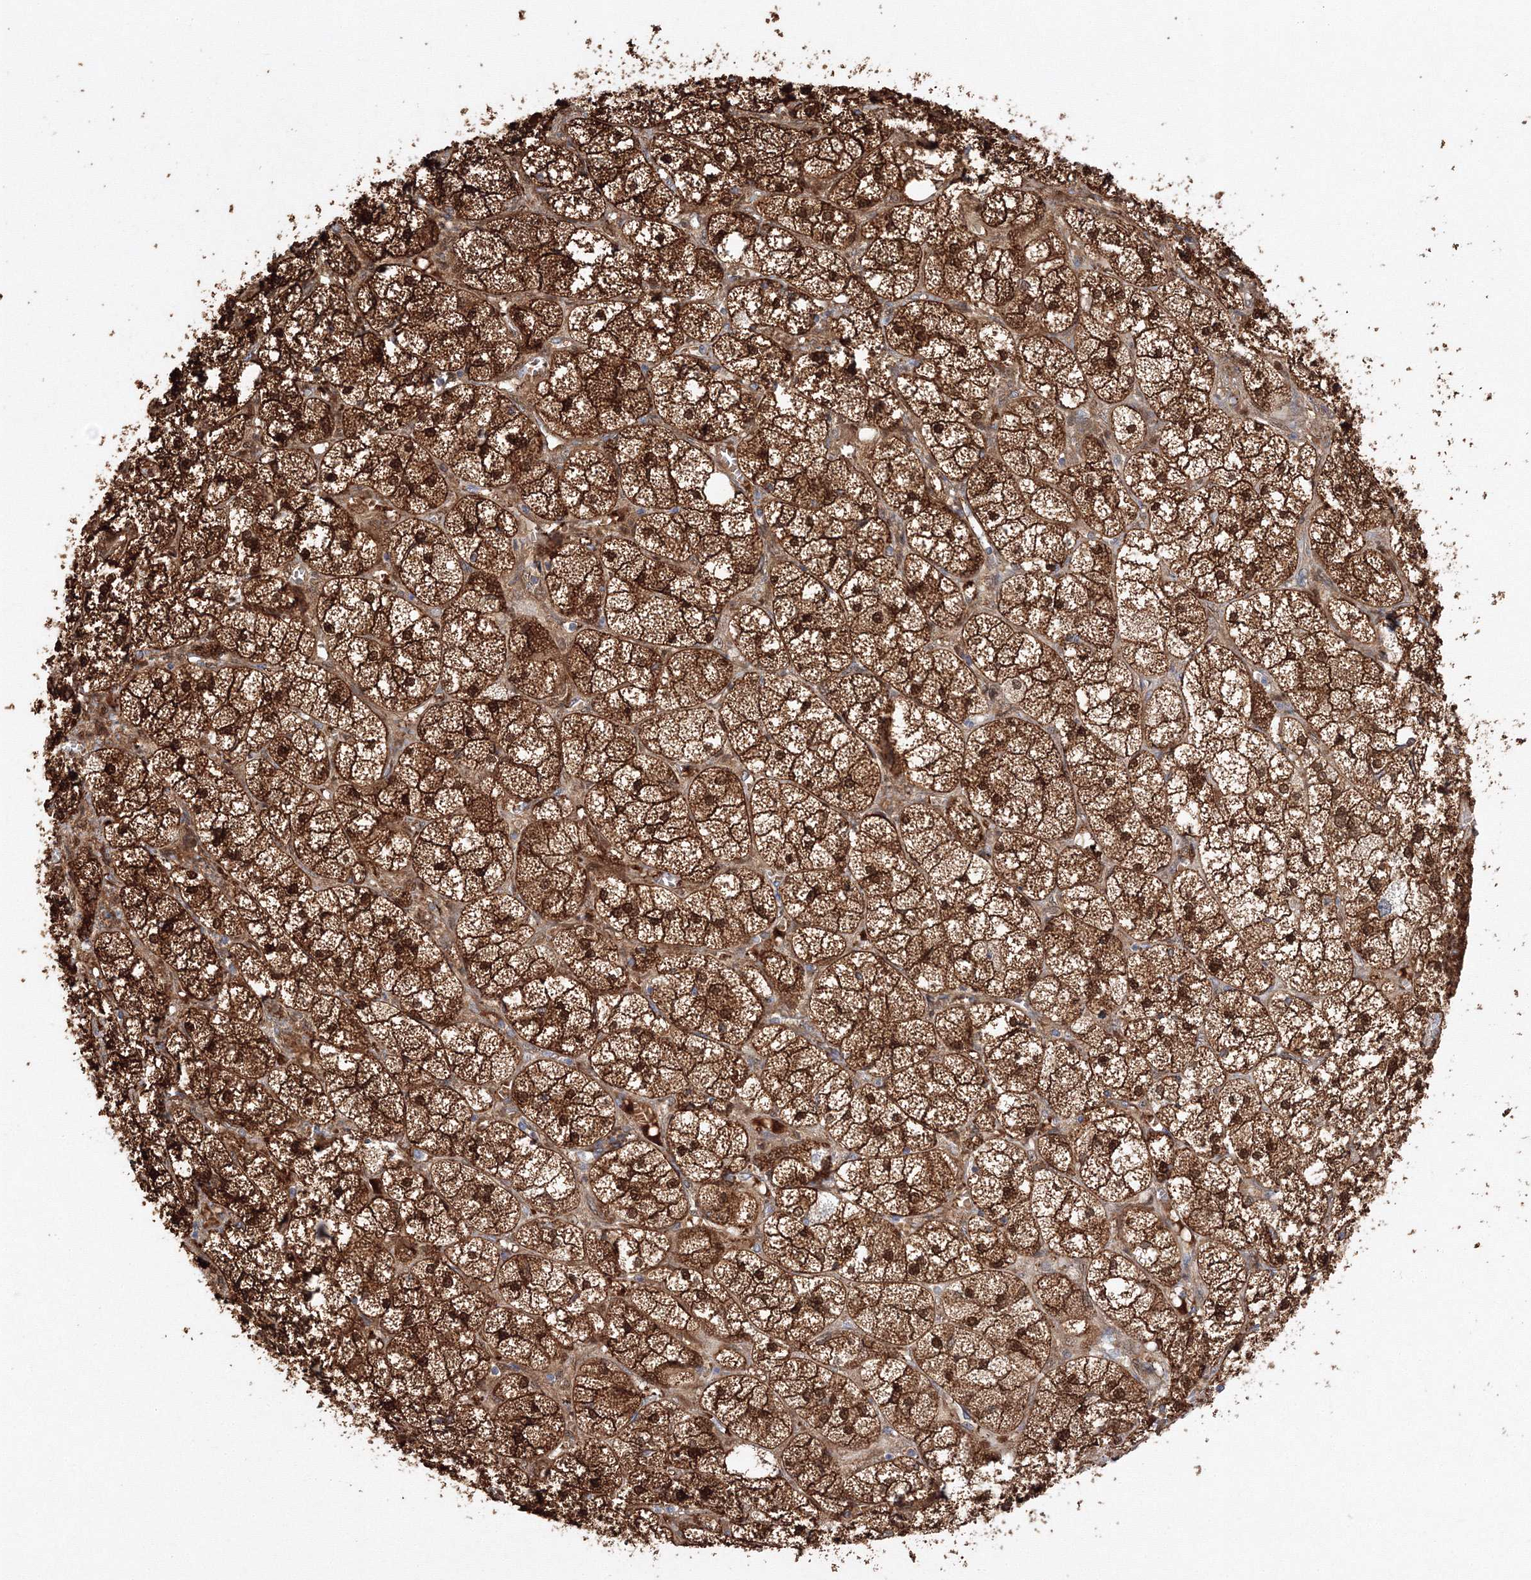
{"staining": {"intensity": "strong", "quantity": ">75%", "location": "cytoplasmic/membranous,nuclear"}, "tissue": "adrenal gland", "cell_type": "Glandular cells", "image_type": "normal", "snomed": [{"axis": "morphology", "description": "Normal tissue, NOS"}, {"axis": "topography", "description": "Adrenal gland"}], "caption": "A micrograph of adrenal gland stained for a protein reveals strong cytoplasmic/membranous,nuclear brown staining in glandular cells. (DAB (3,3'-diaminobenzidine) IHC, brown staining for protein, blue staining for nuclei).", "gene": "NPM3", "patient": {"sex": "female", "age": 61}}